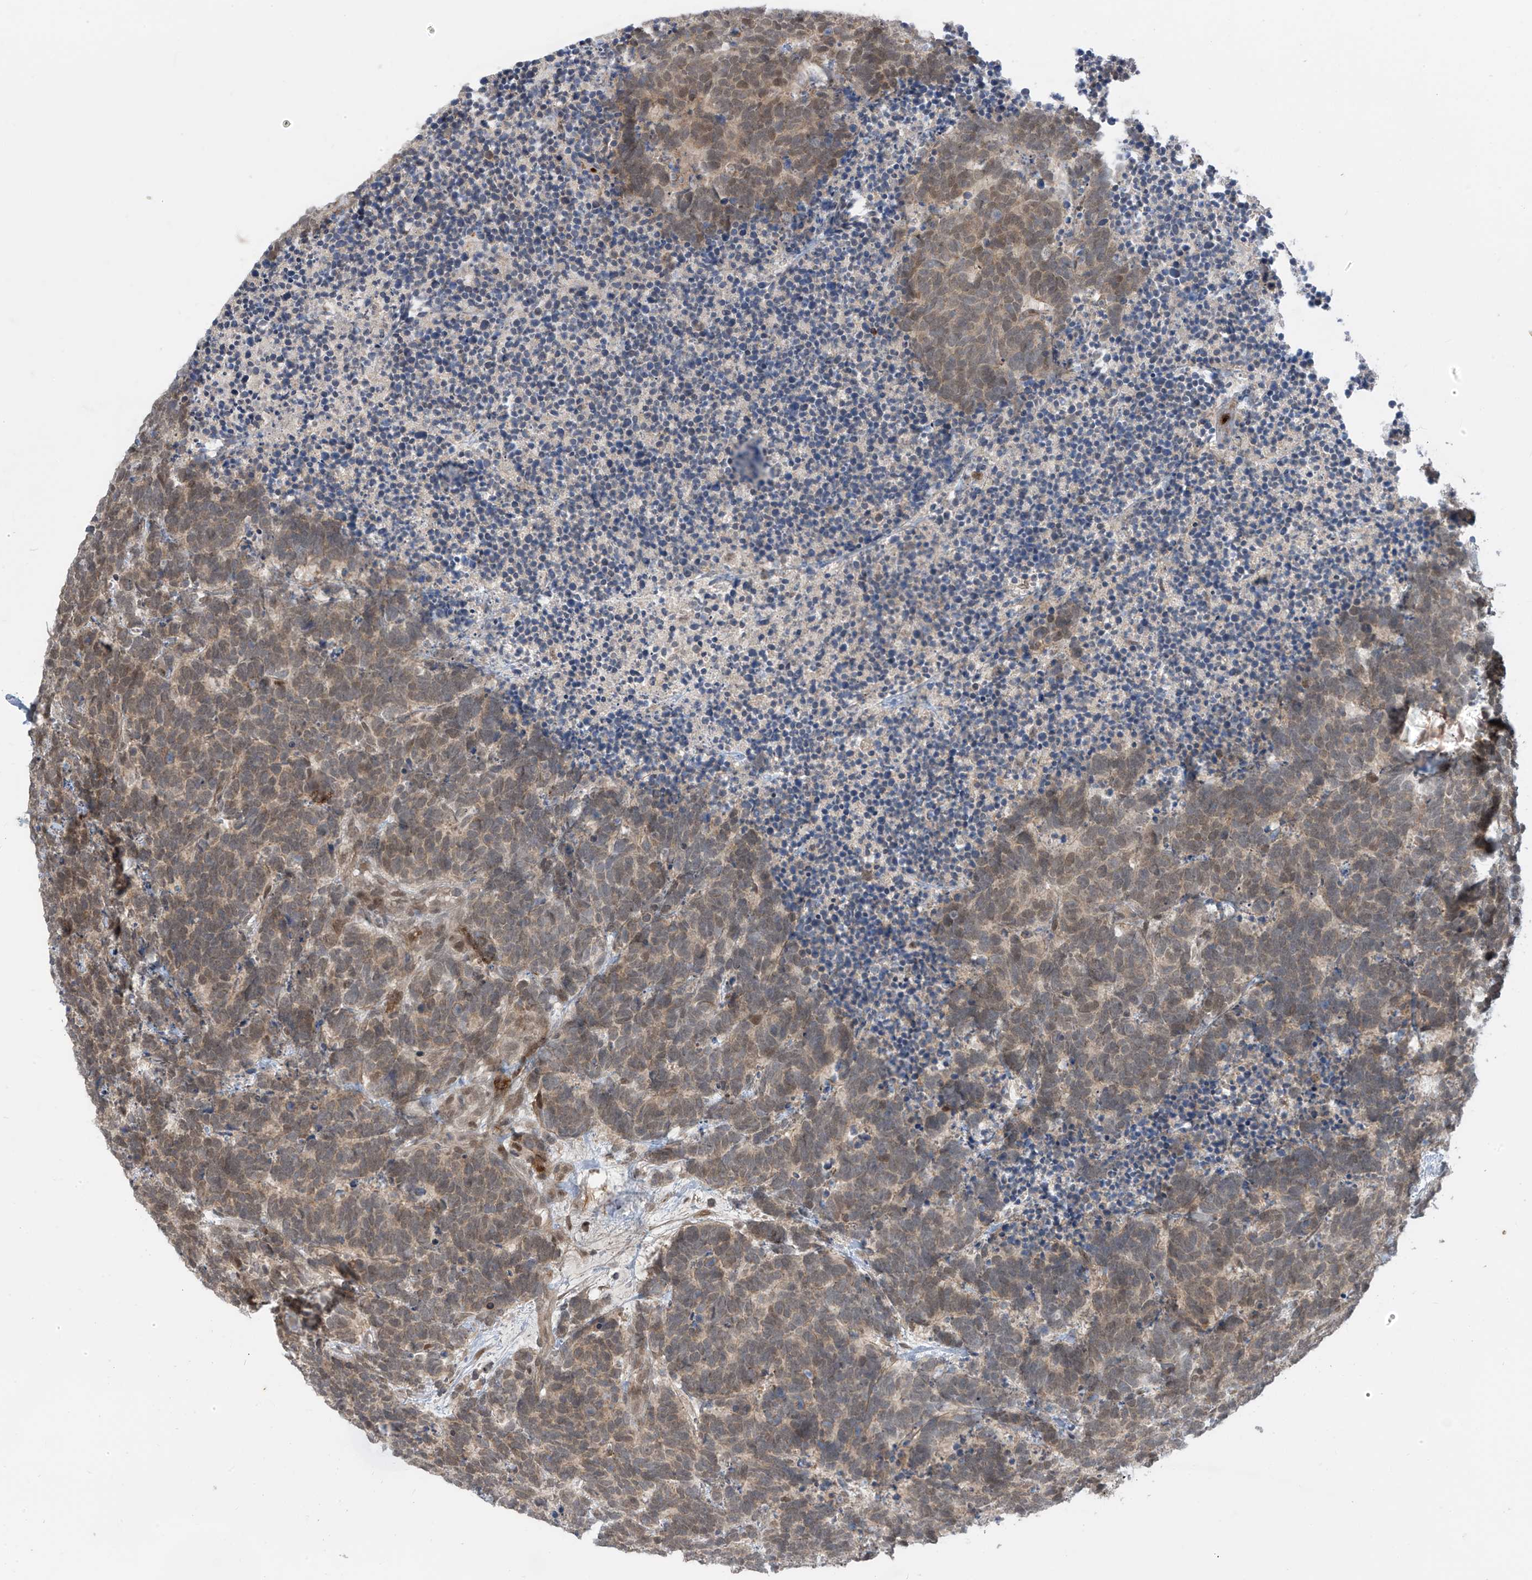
{"staining": {"intensity": "weak", "quantity": ">75%", "location": "cytoplasmic/membranous,nuclear"}, "tissue": "carcinoid", "cell_type": "Tumor cells", "image_type": "cancer", "snomed": [{"axis": "morphology", "description": "Carcinoma, NOS"}, {"axis": "morphology", "description": "Carcinoid, malignant, NOS"}, {"axis": "topography", "description": "Urinary bladder"}], "caption": "Immunohistochemical staining of carcinoma shows low levels of weak cytoplasmic/membranous and nuclear protein staining in about >75% of tumor cells.", "gene": "LAGE3", "patient": {"sex": "male", "age": 57}}